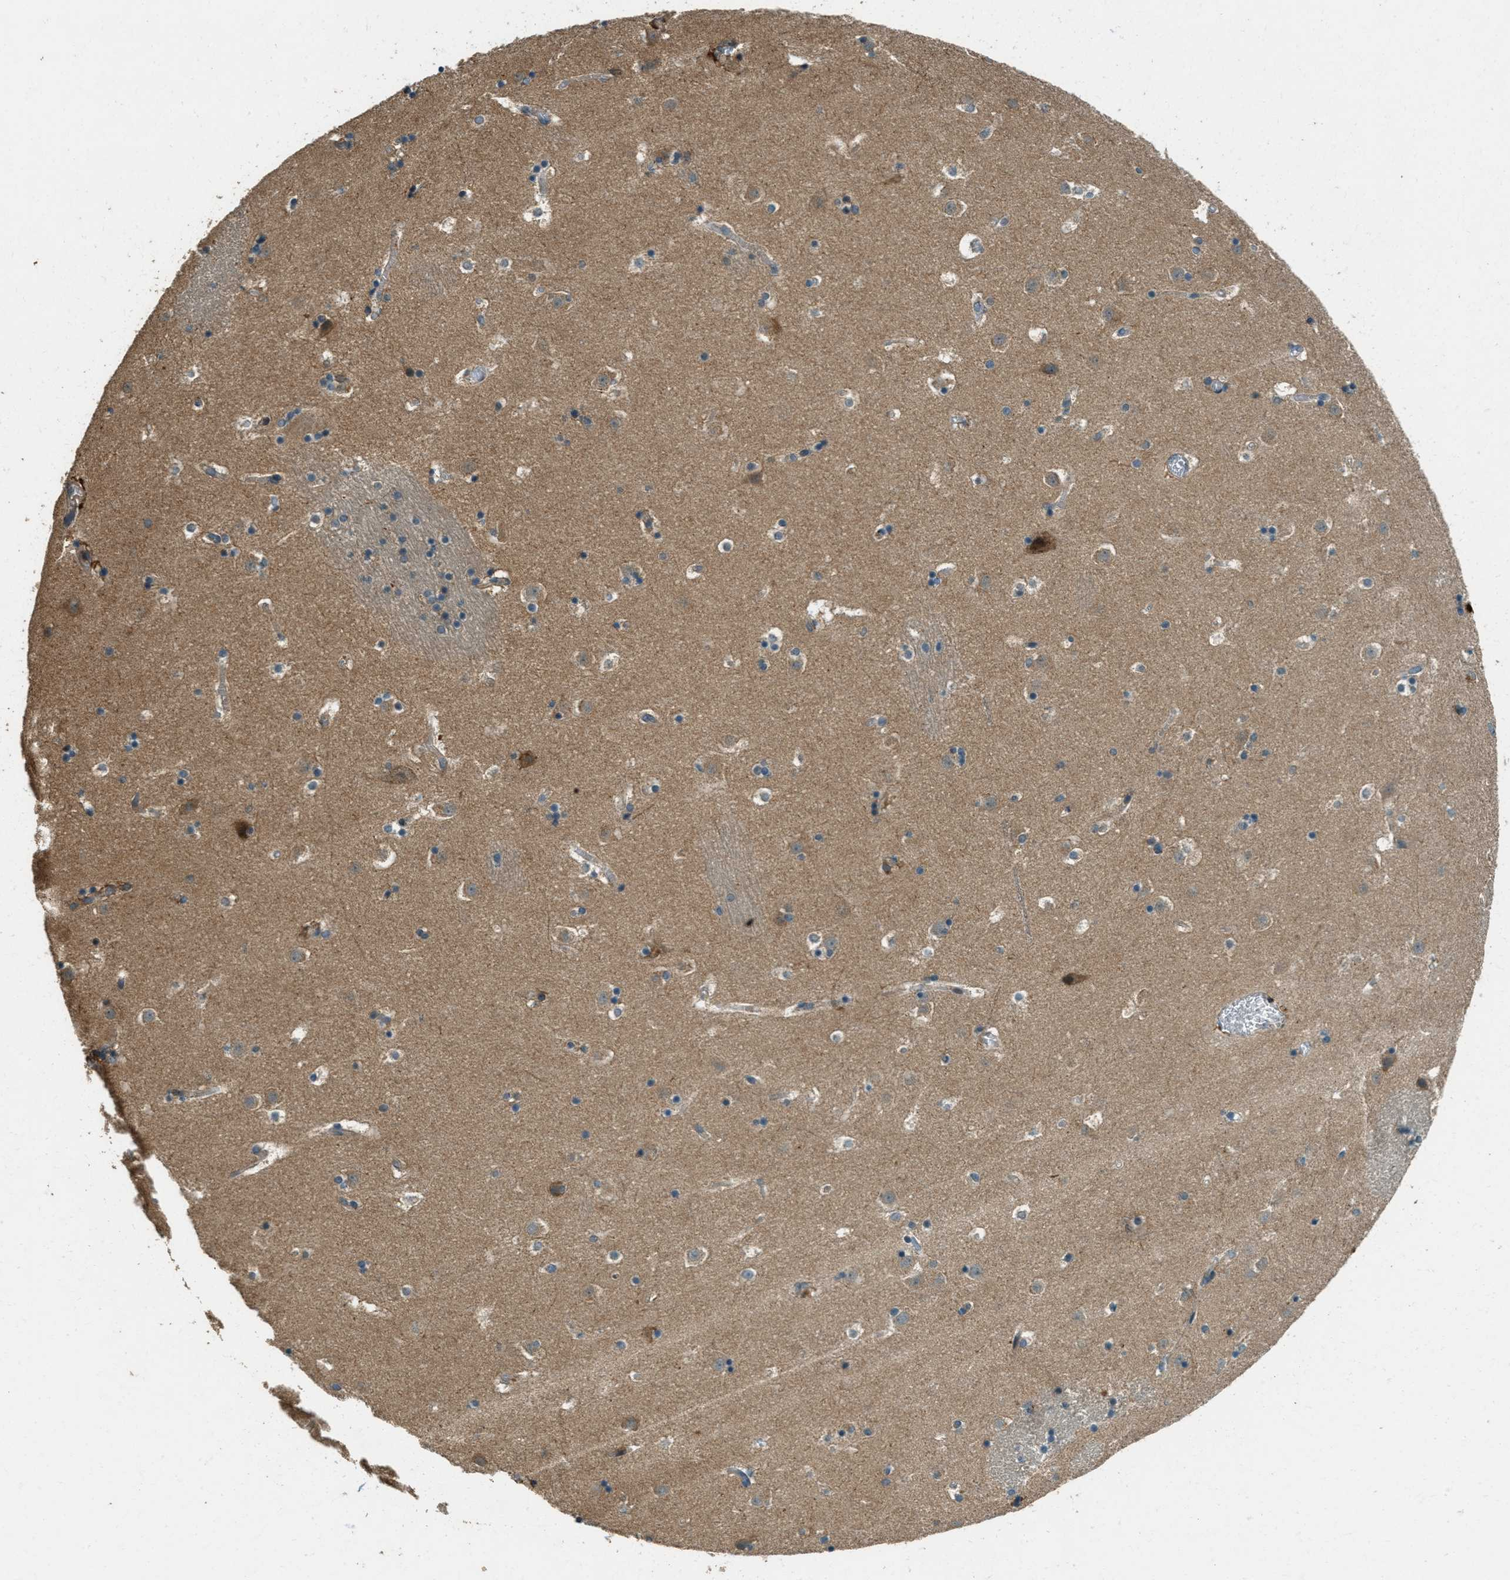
{"staining": {"intensity": "moderate", "quantity": "25%-75%", "location": "cytoplasmic/membranous"}, "tissue": "caudate", "cell_type": "Glial cells", "image_type": "normal", "snomed": [{"axis": "morphology", "description": "Normal tissue, NOS"}, {"axis": "topography", "description": "Lateral ventricle wall"}], "caption": "Caudate stained with DAB immunohistochemistry exhibits medium levels of moderate cytoplasmic/membranous positivity in about 25%-75% of glial cells.", "gene": "PTPN23", "patient": {"sex": "male", "age": 45}}